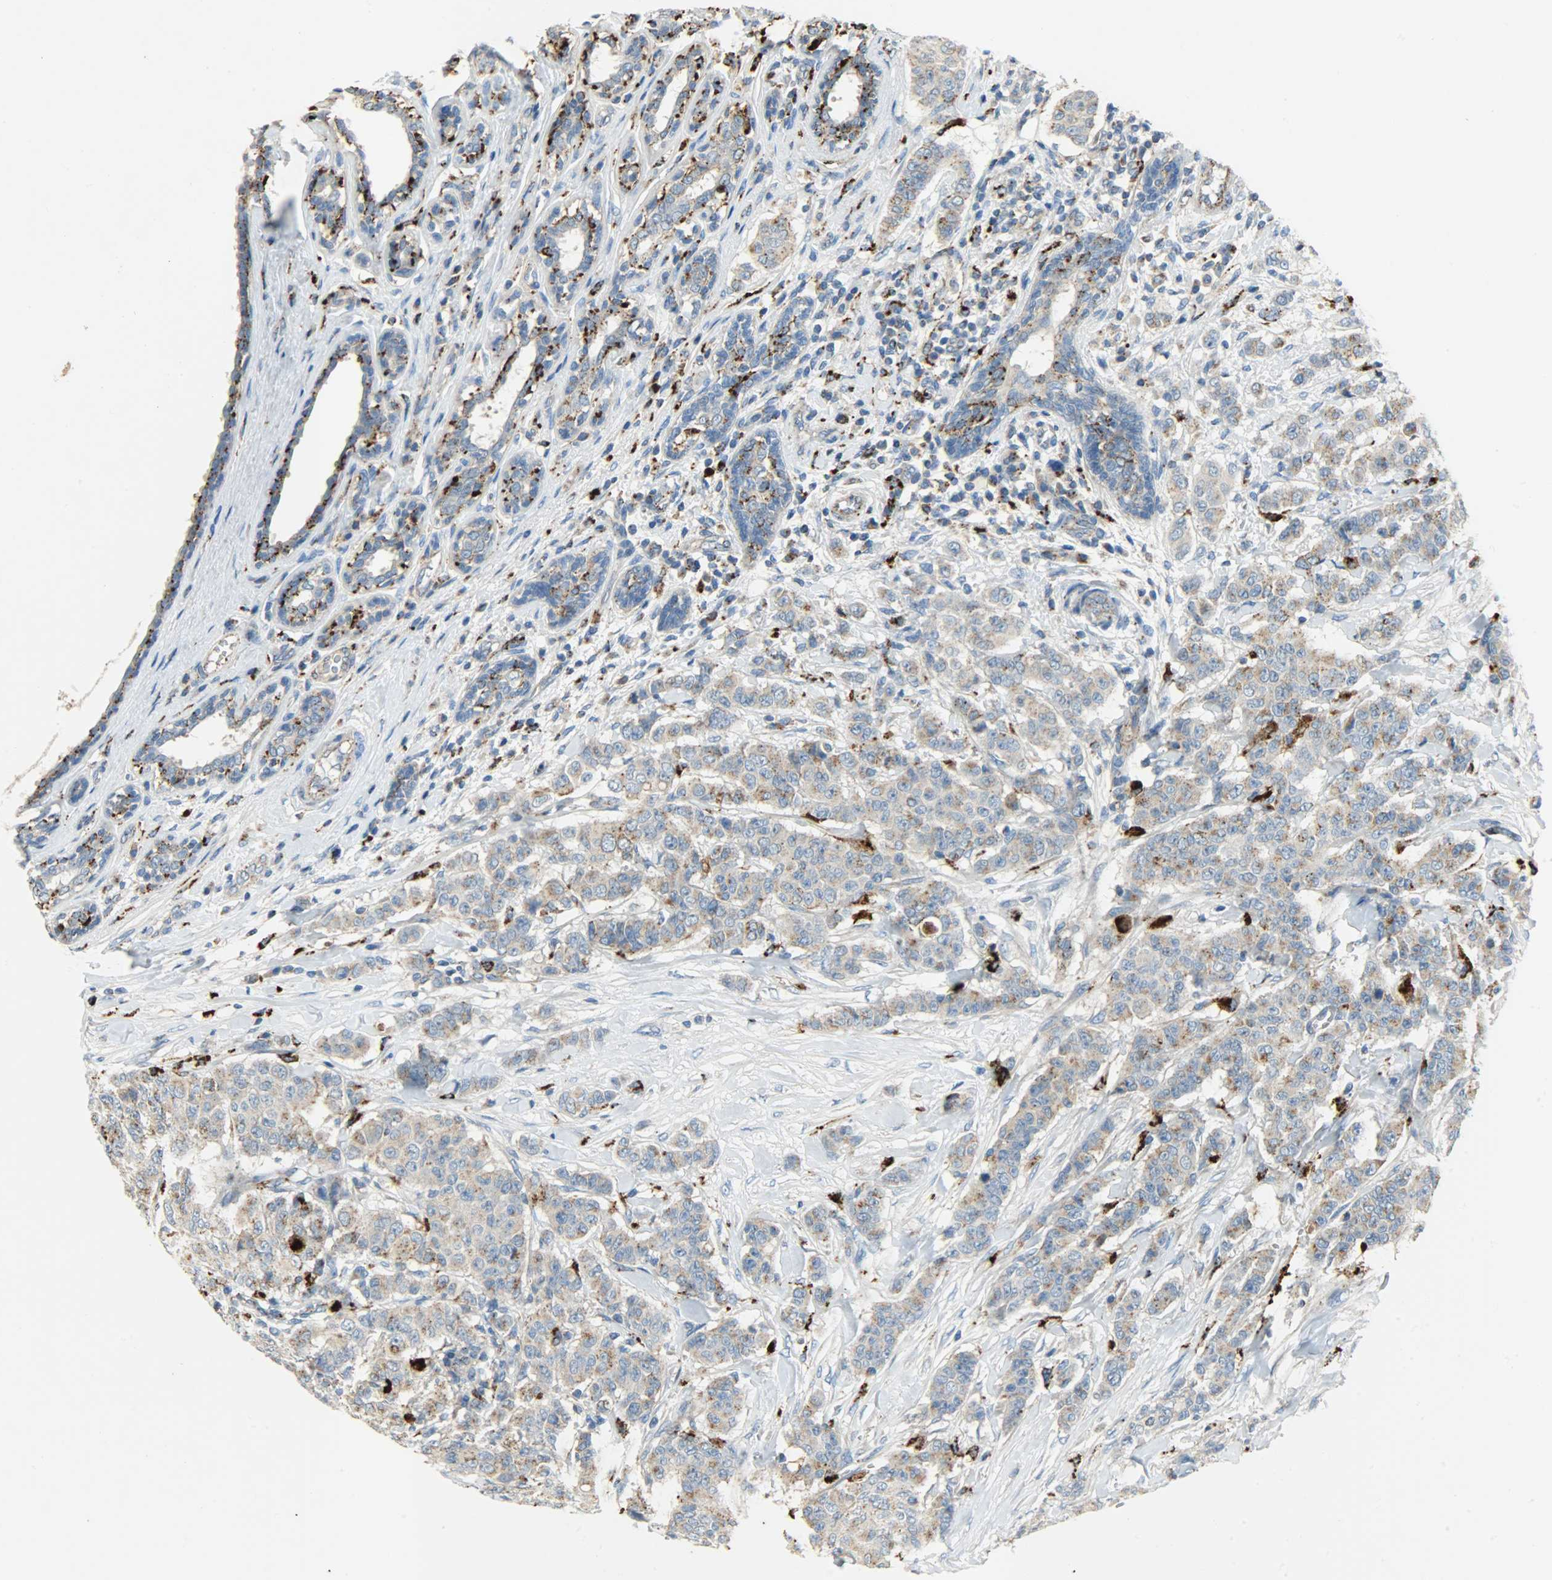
{"staining": {"intensity": "weak", "quantity": ">75%", "location": "cytoplasmic/membranous"}, "tissue": "breast cancer", "cell_type": "Tumor cells", "image_type": "cancer", "snomed": [{"axis": "morphology", "description": "Duct carcinoma"}, {"axis": "topography", "description": "Breast"}], "caption": "Weak cytoplasmic/membranous staining for a protein is identified in about >75% of tumor cells of infiltrating ductal carcinoma (breast) using immunohistochemistry.", "gene": "ASAH1", "patient": {"sex": "female", "age": 40}}